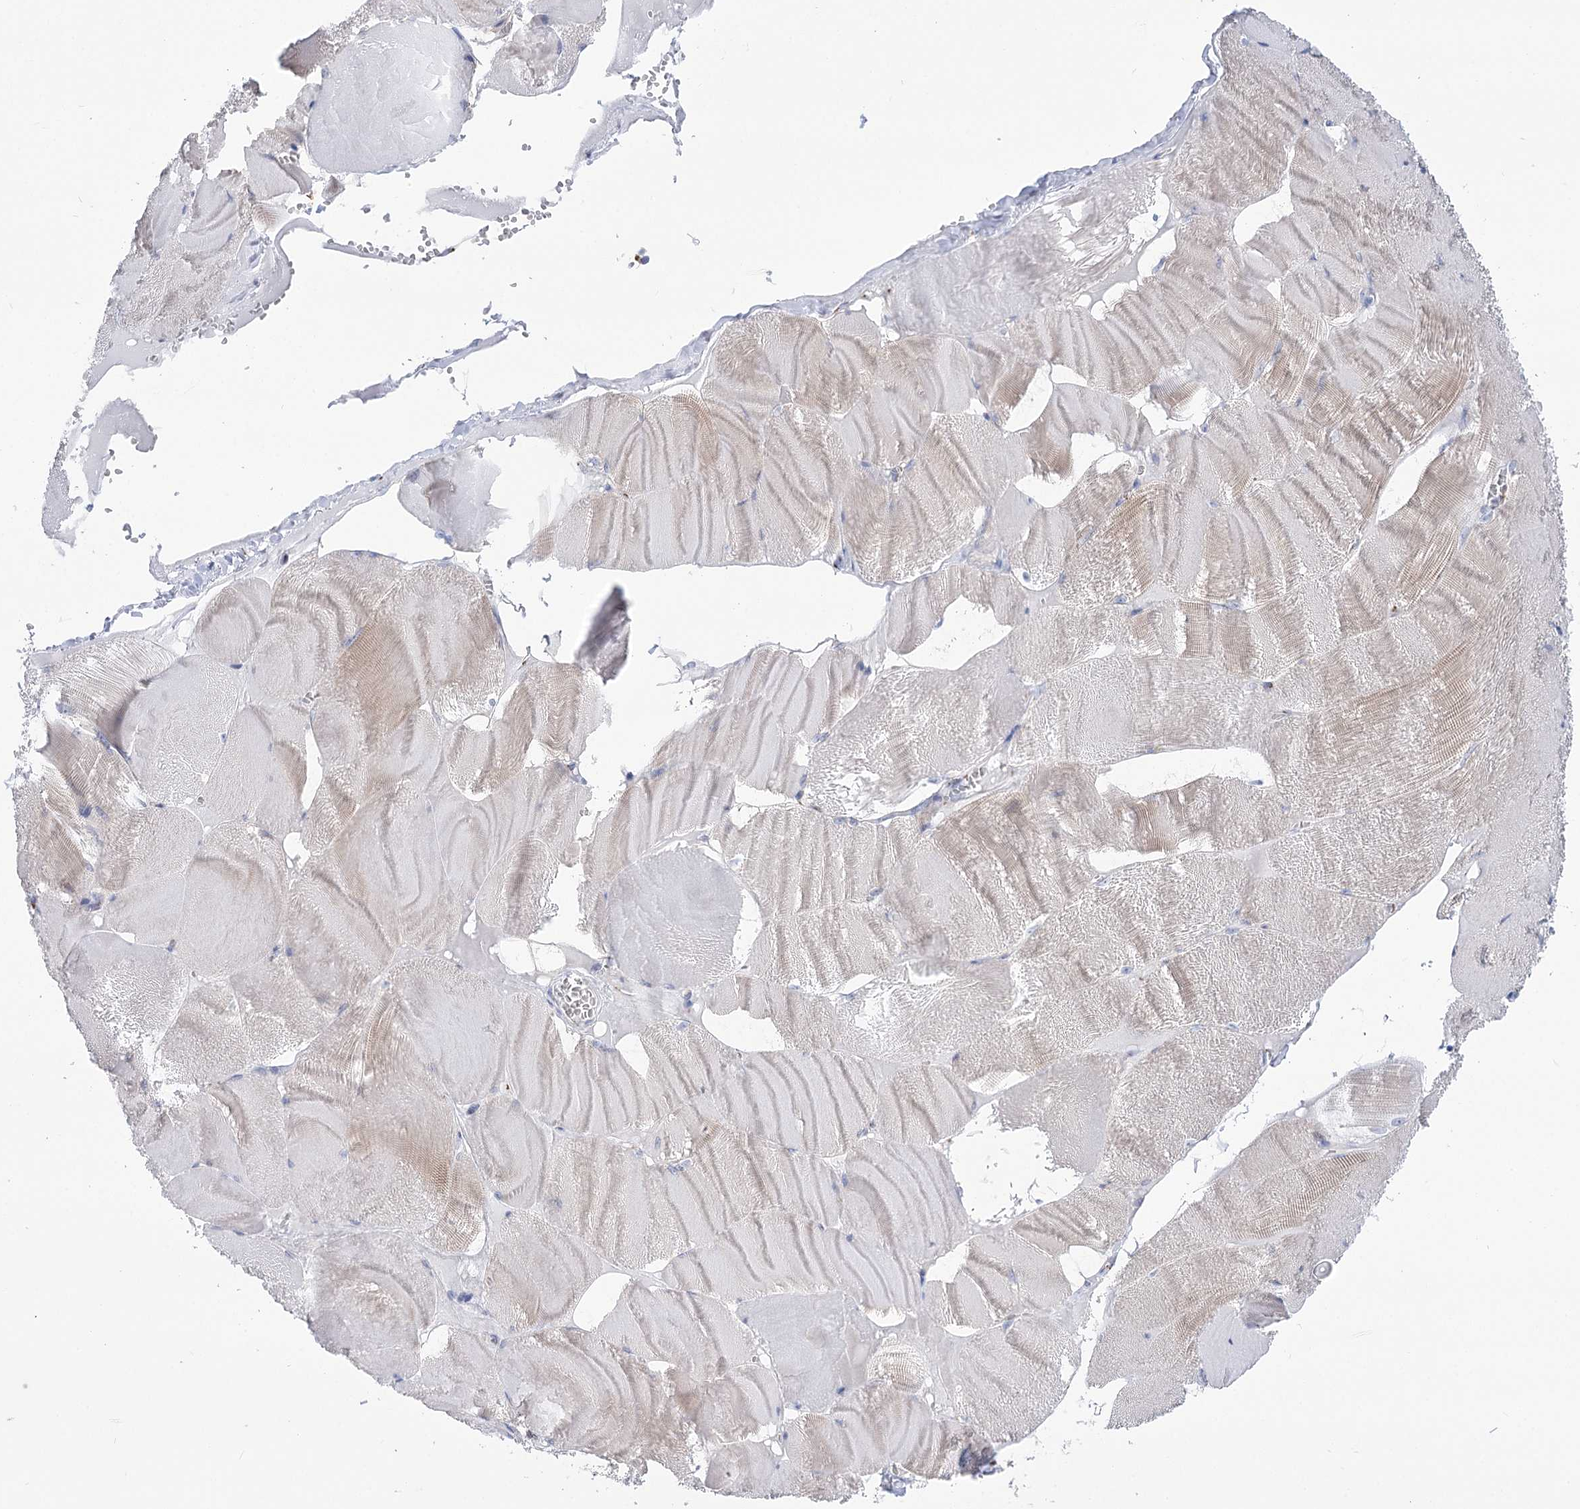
{"staining": {"intensity": "weak", "quantity": "25%-75%", "location": "cytoplasmic/membranous"}, "tissue": "skeletal muscle", "cell_type": "Myocytes", "image_type": "normal", "snomed": [{"axis": "morphology", "description": "Normal tissue, NOS"}, {"axis": "morphology", "description": "Basal cell carcinoma"}, {"axis": "topography", "description": "Skeletal muscle"}], "caption": "Myocytes demonstrate low levels of weak cytoplasmic/membranous staining in approximately 25%-75% of cells in normal skeletal muscle. The protein of interest is shown in brown color, while the nuclei are stained blue.", "gene": "TMEM165", "patient": {"sex": "female", "age": 64}}